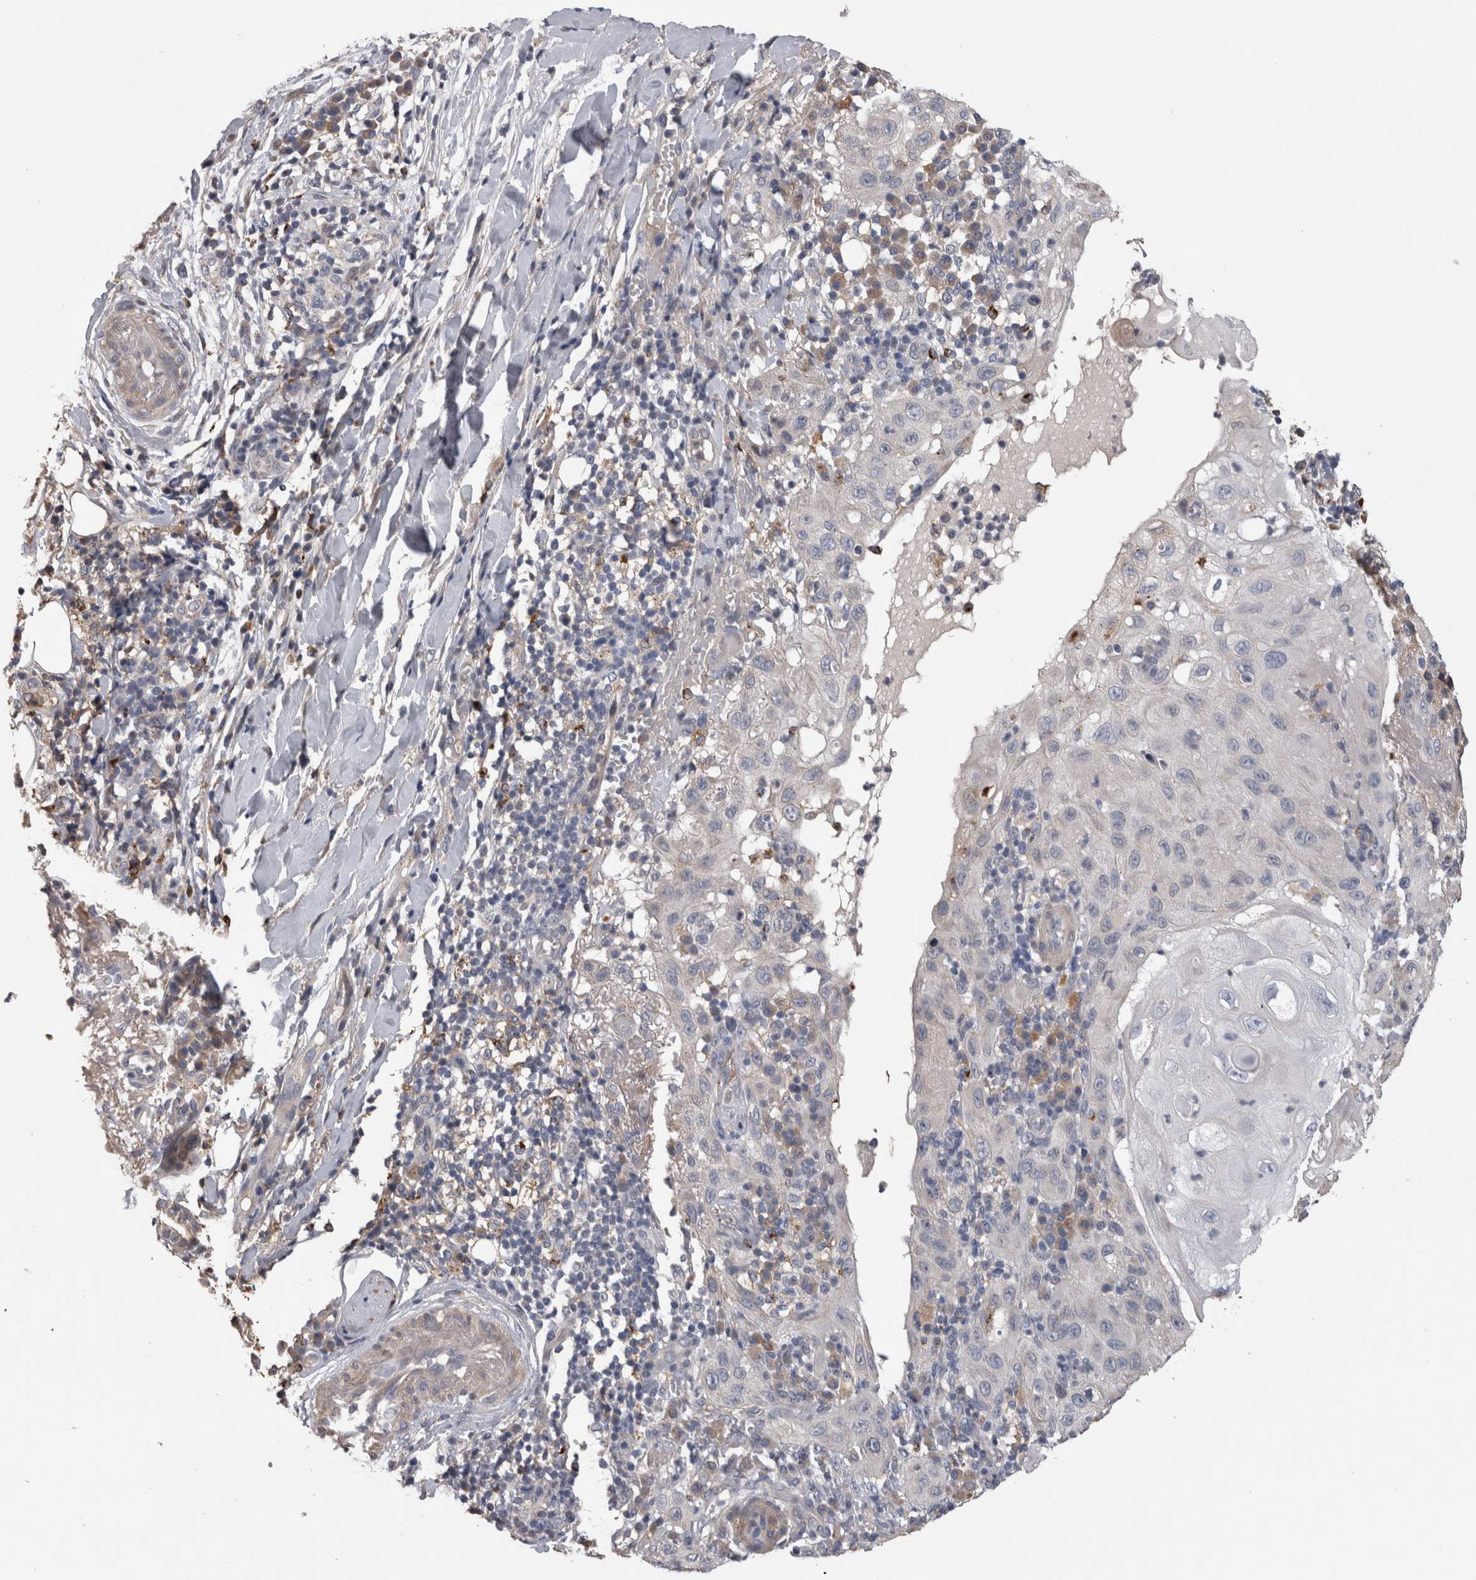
{"staining": {"intensity": "negative", "quantity": "none", "location": "none"}, "tissue": "skin cancer", "cell_type": "Tumor cells", "image_type": "cancer", "snomed": [{"axis": "morphology", "description": "Normal tissue, NOS"}, {"axis": "morphology", "description": "Squamous cell carcinoma, NOS"}, {"axis": "topography", "description": "Skin"}], "caption": "Tumor cells are negative for brown protein staining in squamous cell carcinoma (skin). (DAB immunohistochemistry, high magnification).", "gene": "STC1", "patient": {"sex": "female", "age": 96}}